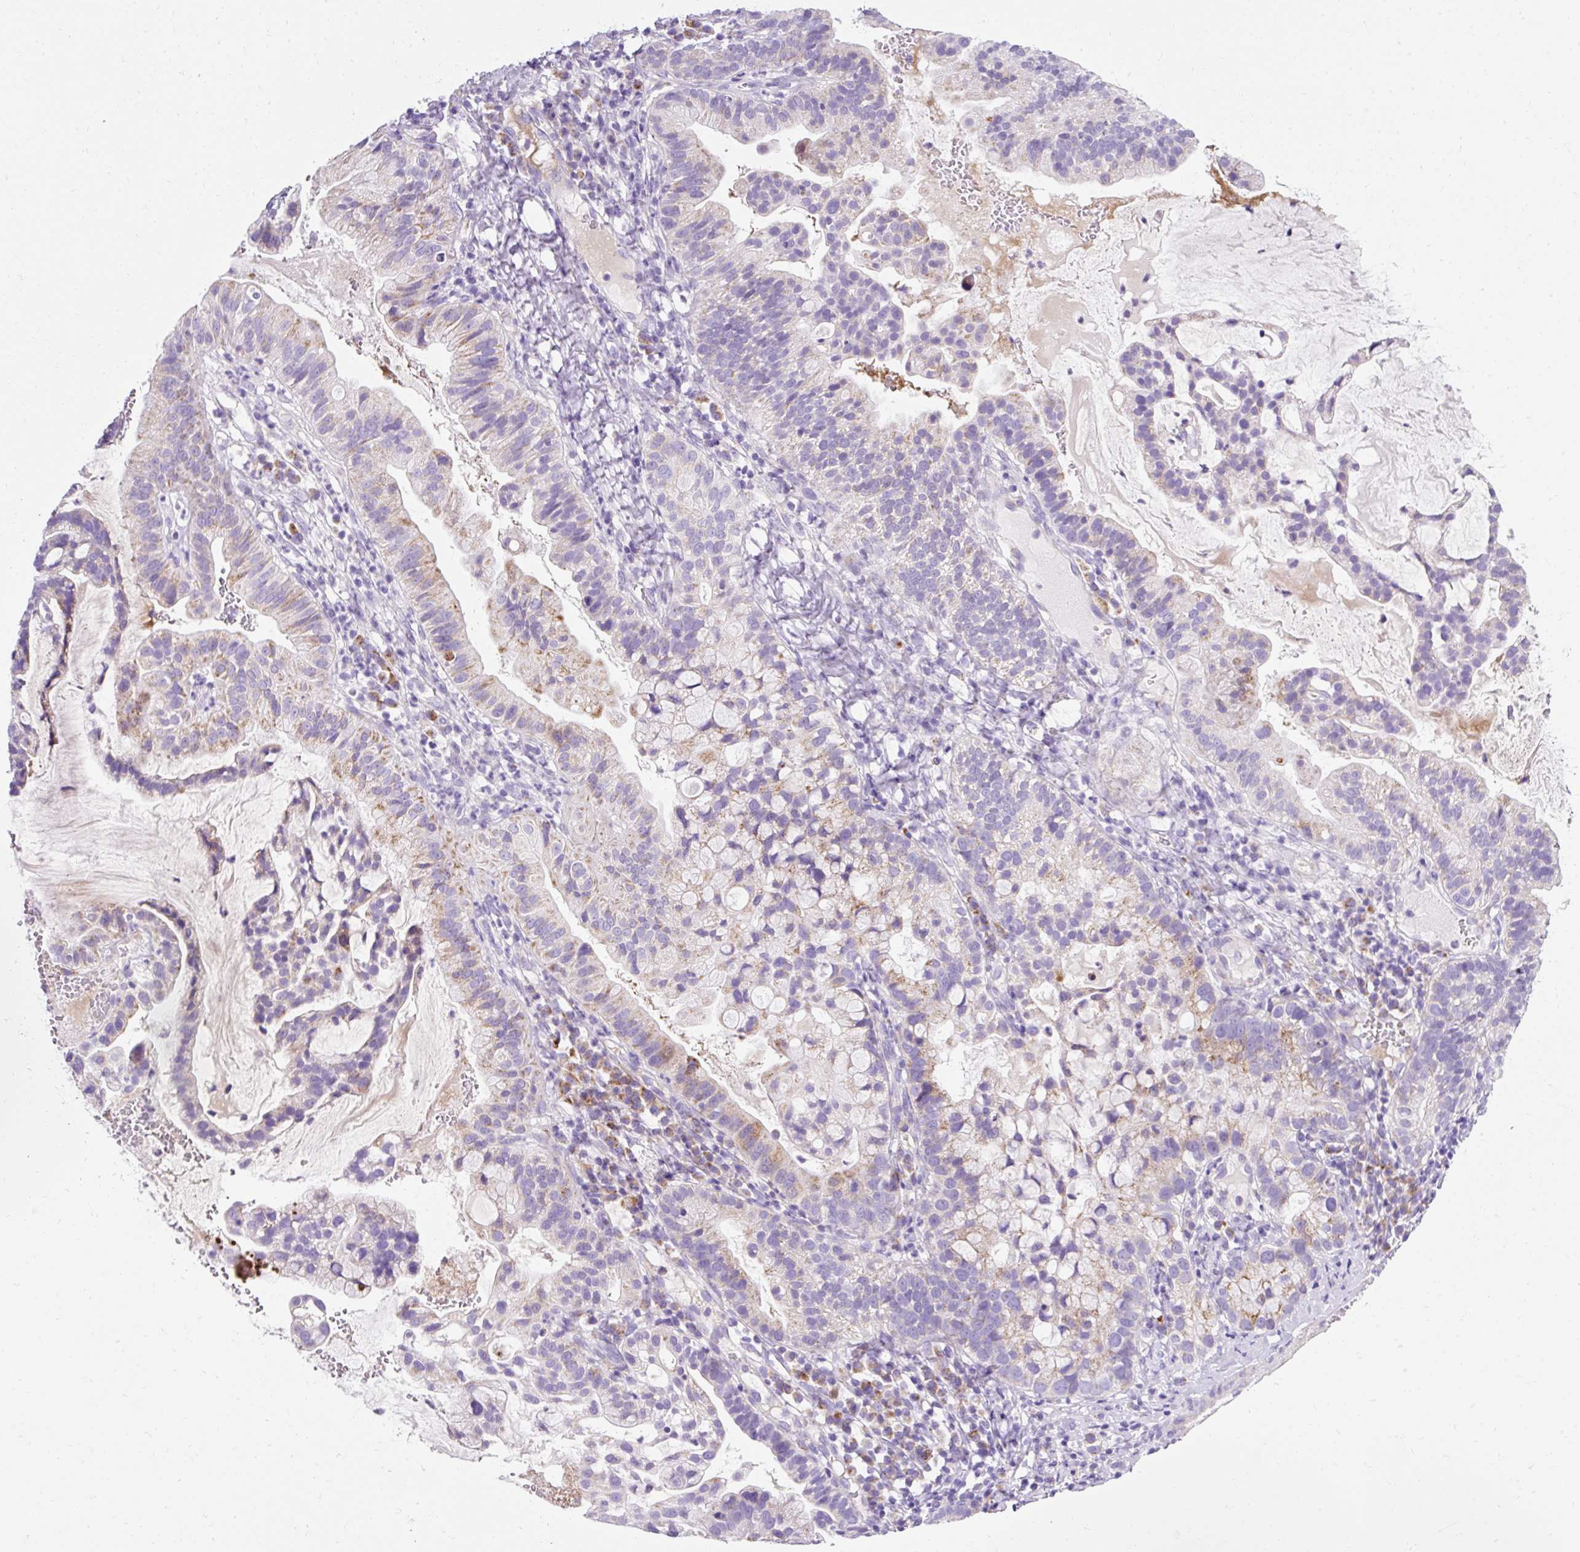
{"staining": {"intensity": "weak", "quantity": "<25%", "location": "cytoplasmic/membranous"}, "tissue": "cervical cancer", "cell_type": "Tumor cells", "image_type": "cancer", "snomed": [{"axis": "morphology", "description": "Adenocarcinoma, NOS"}, {"axis": "topography", "description": "Cervix"}], "caption": "The histopathology image displays no significant positivity in tumor cells of cervical cancer.", "gene": "PLPP2", "patient": {"sex": "female", "age": 41}}